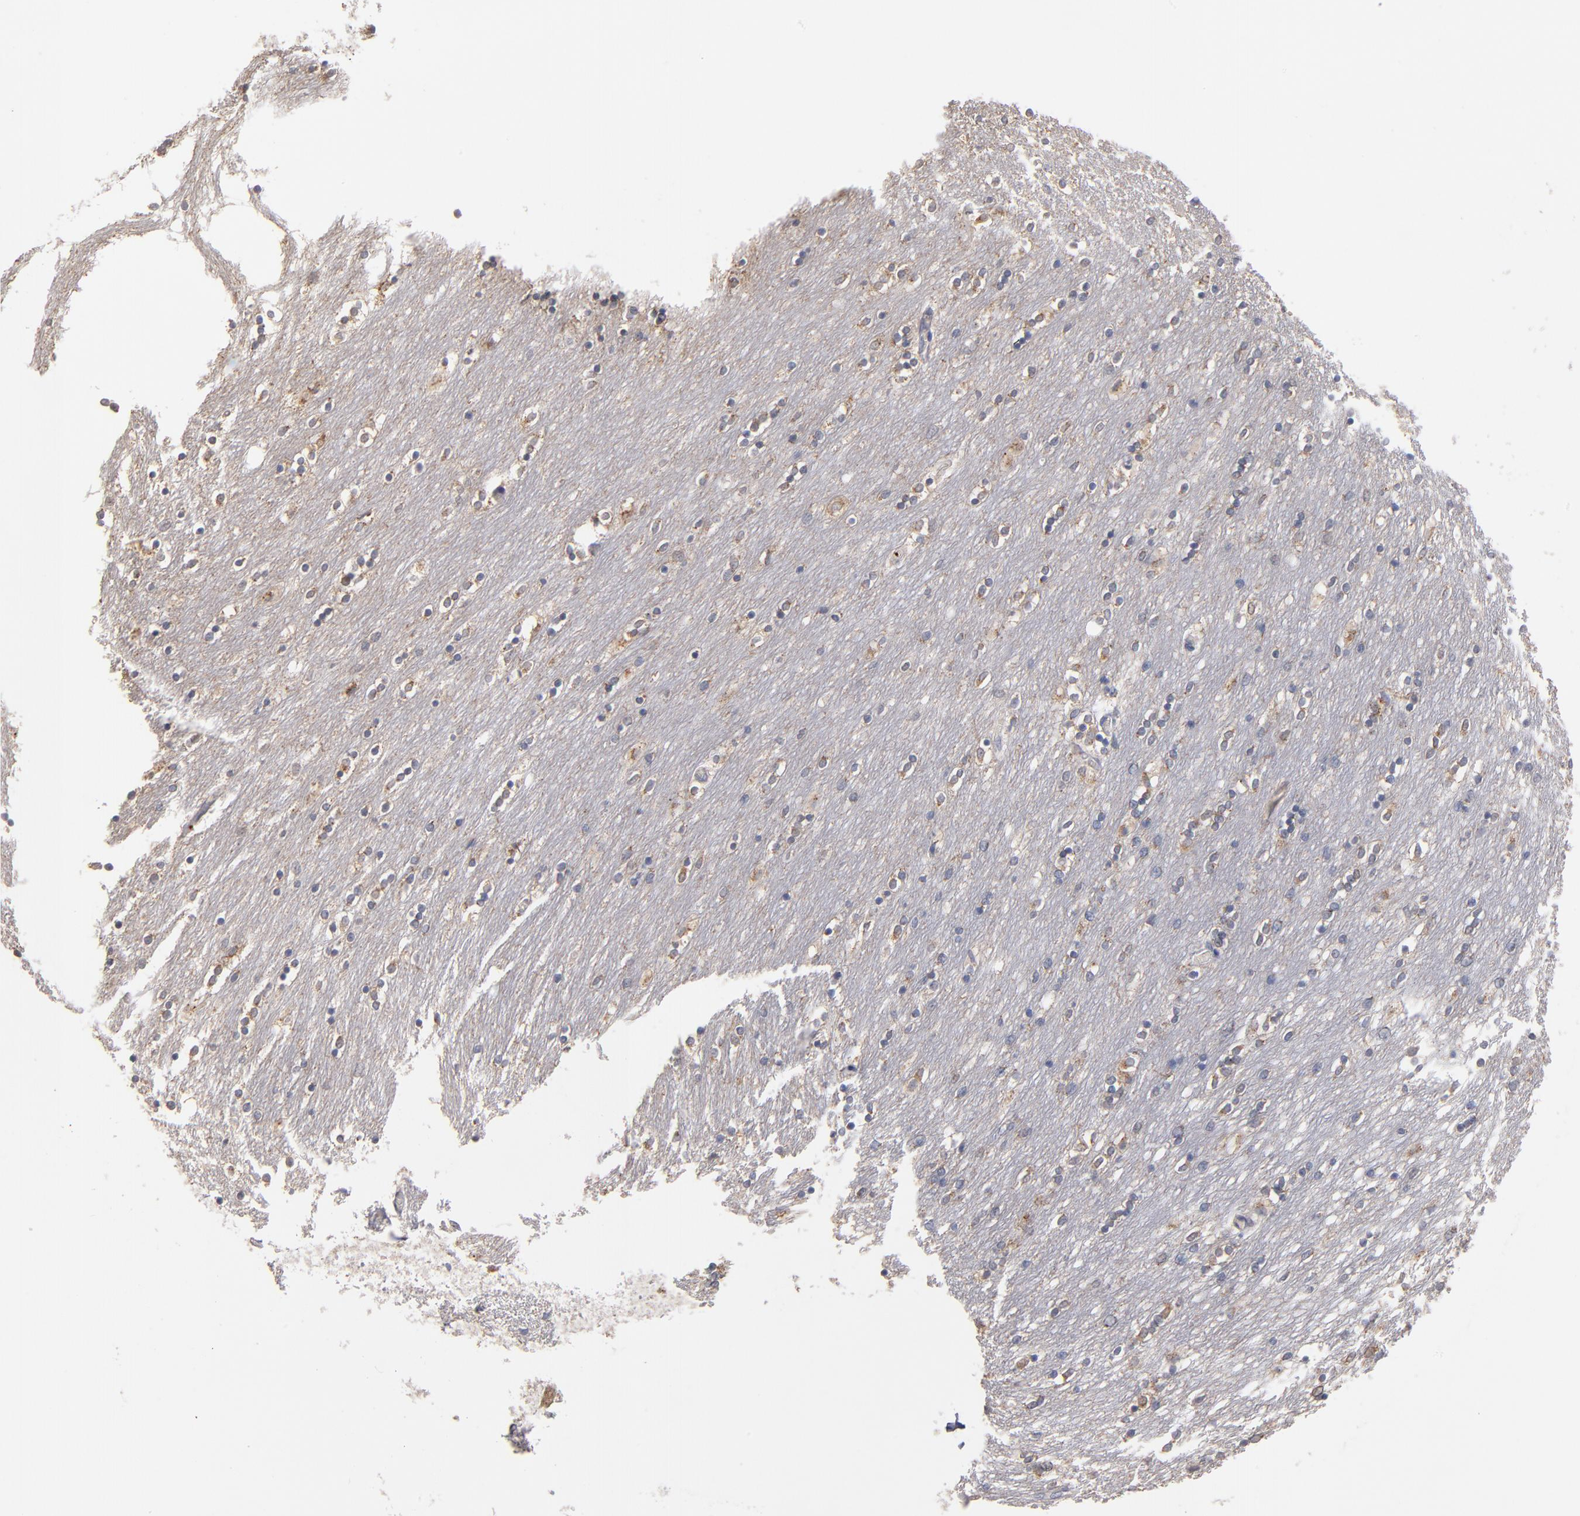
{"staining": {"intensity": "weak", "quantity": "<25%", "location": "cytoplasmic/membranous"}, "tissue": "caudate", "cell_type": "Glial cells", "image_type": "normal", "snomed": [{"axis": "morphology", "description": "Normal tissue, NOS"}, {"axis": "topography", "description": "Lateral ventricle wall"}], "caption": "Glial cells show no significant protein positivity in unremarkable caudate. Brightfield microscopy of immunohistochemistry (IHC) stained with DAB (brown) and hematoxylin (blue), captured at high magnification.", "gene": "SELP", "patient": {"sex": "female", "age": 54}}